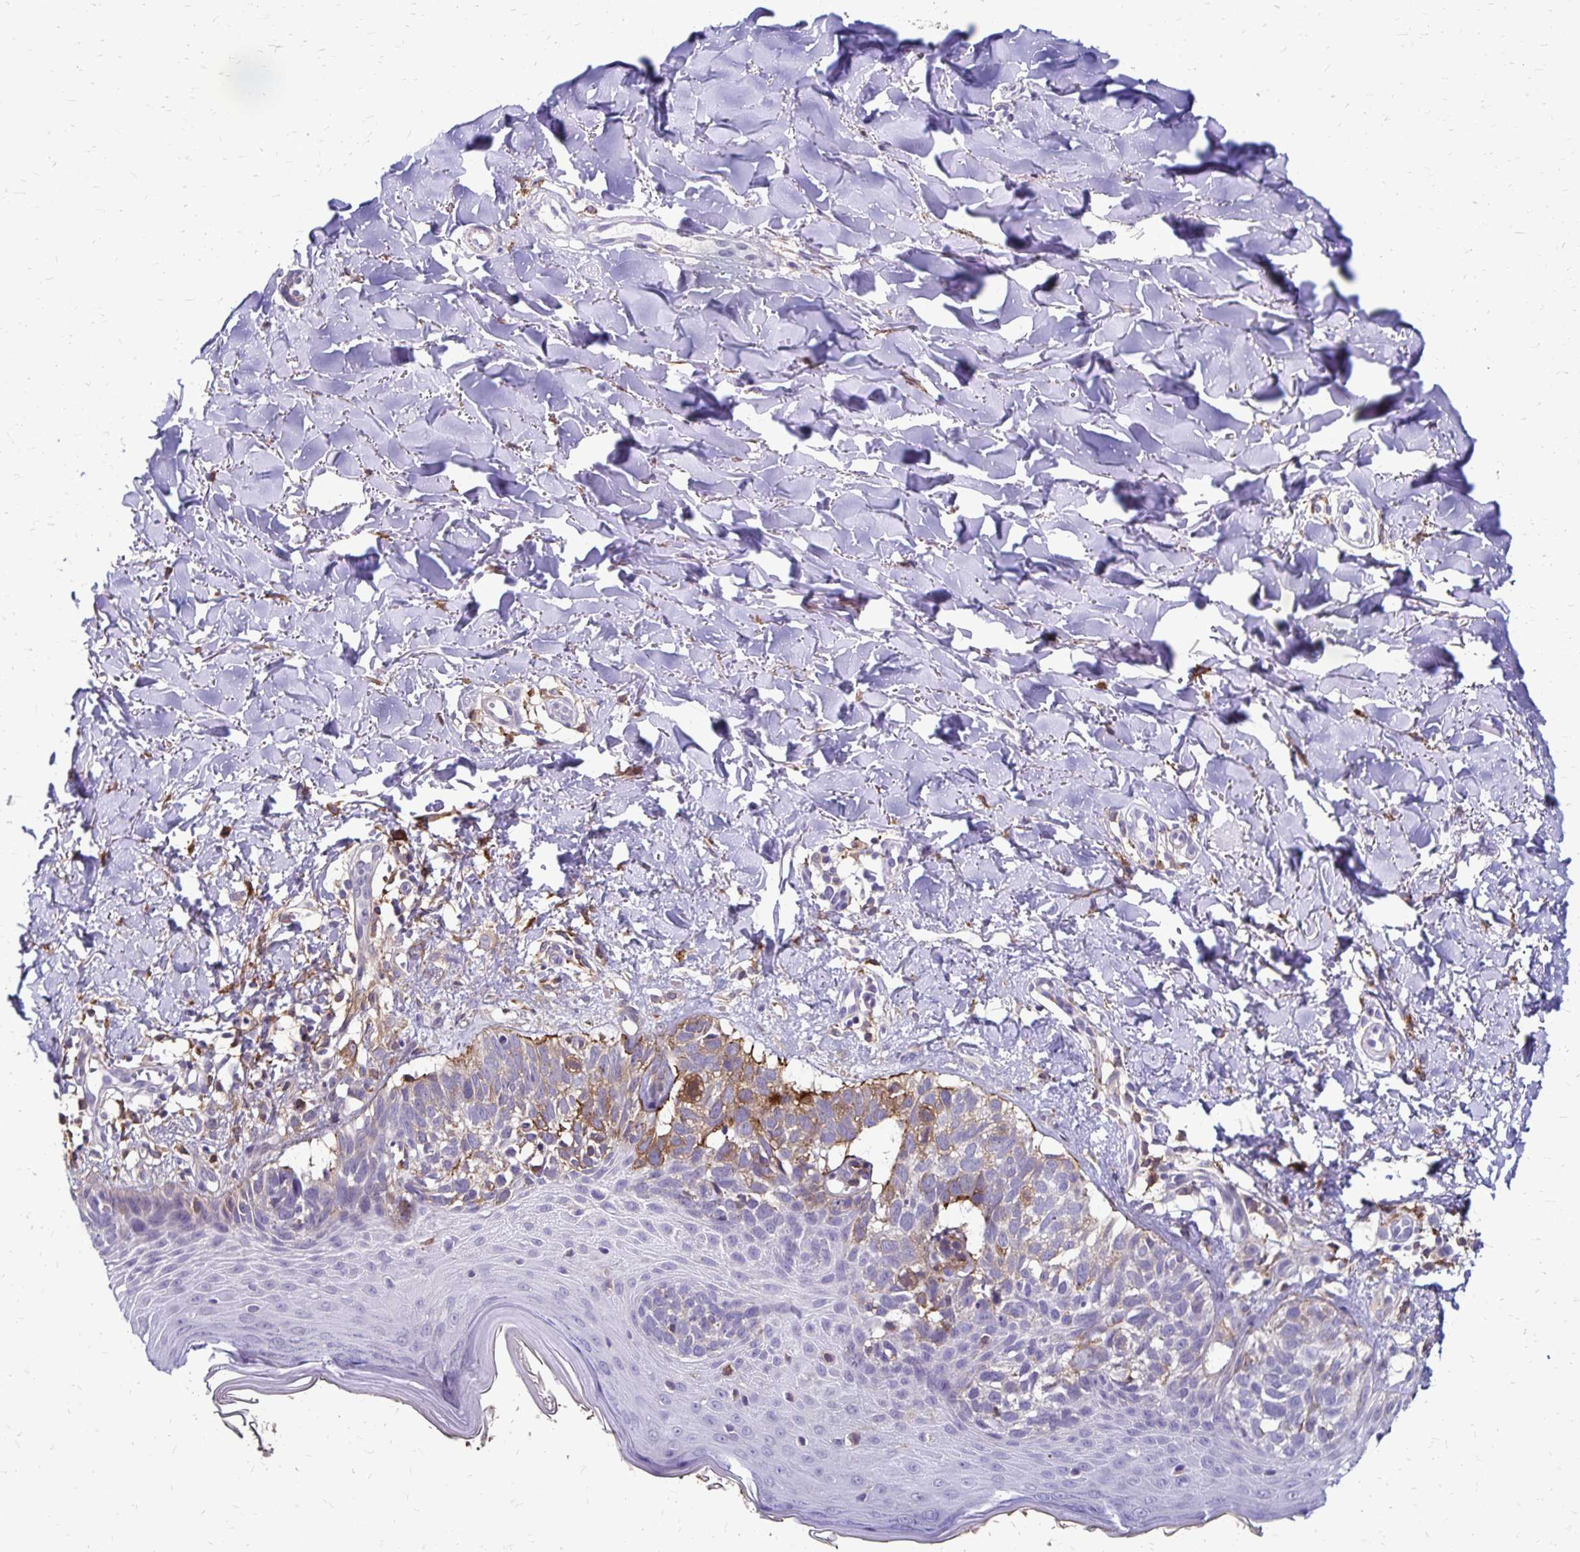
{"staining": {"intensity": "weak", "quantity": "<25%", "location": "cytoplasmic/membranous"}, "tissue": "skin cancer", "cell_type": "Tumor cells", "image_type": "cancer", "snomed": [{"axis": "morphology", "description": "Basal cell carcinoma"}, {"axis": "topography", "description": "Skin"}], "caption": "The immunohistochemistry (IHC) photomicrograph has no significant positivity in tumor cells of skin cancer tissue.", "gene": "TNS3", "patient": {"sex": "female", "age": 45}}